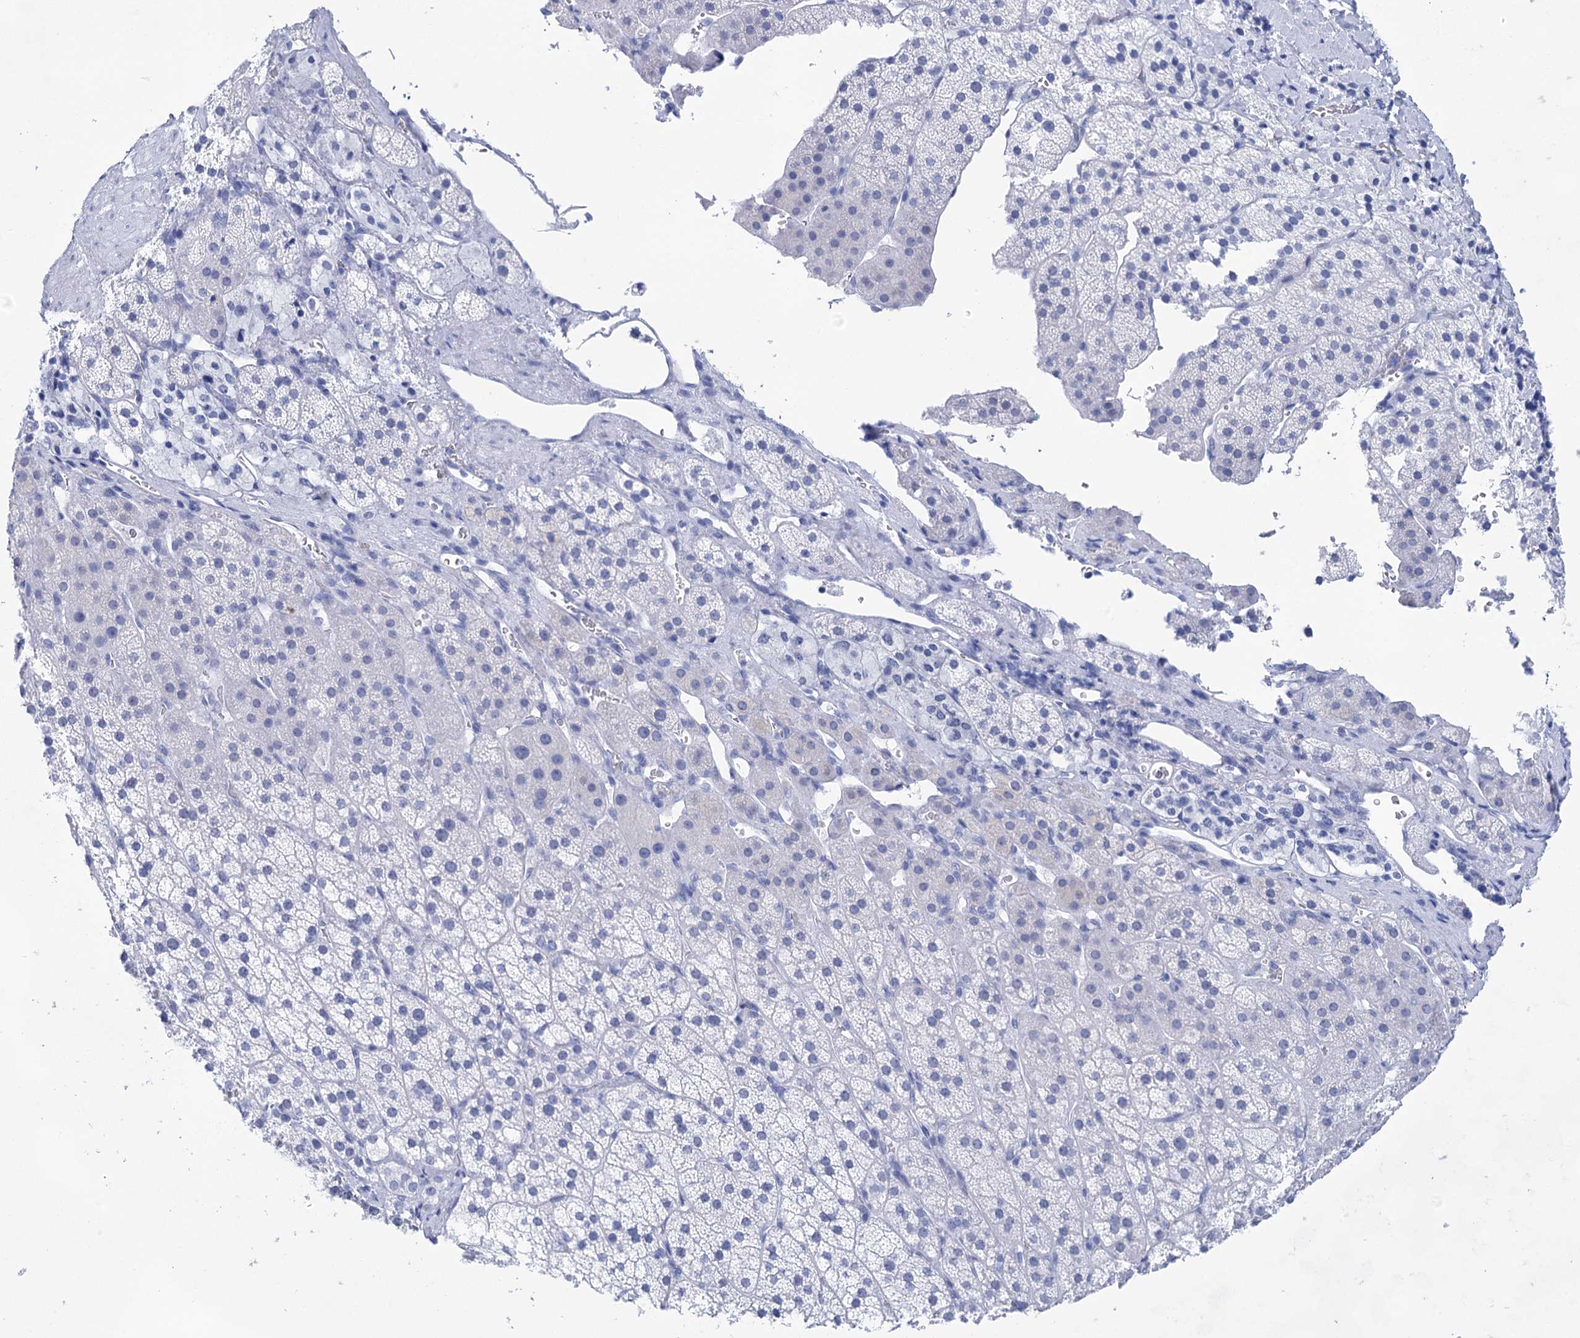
{"staining": {"intensity": "negative", "quantity": "none", "location": "none"}, "tissue": "adrenal gland", "cell_type": "Glandular cells", "image_type": "normal", "snomed": [{"axis": "morphology", "description": "Normal tissue, NOS"}, {"axis": "topography", "description": "Adrenal gland"}], "caption": "Immunohistochemical staining of normal human adrenal gland shows no significant expression in glandular cells.", "gene": "LALBA", "patient": {"sex": "female", "age": 44}}